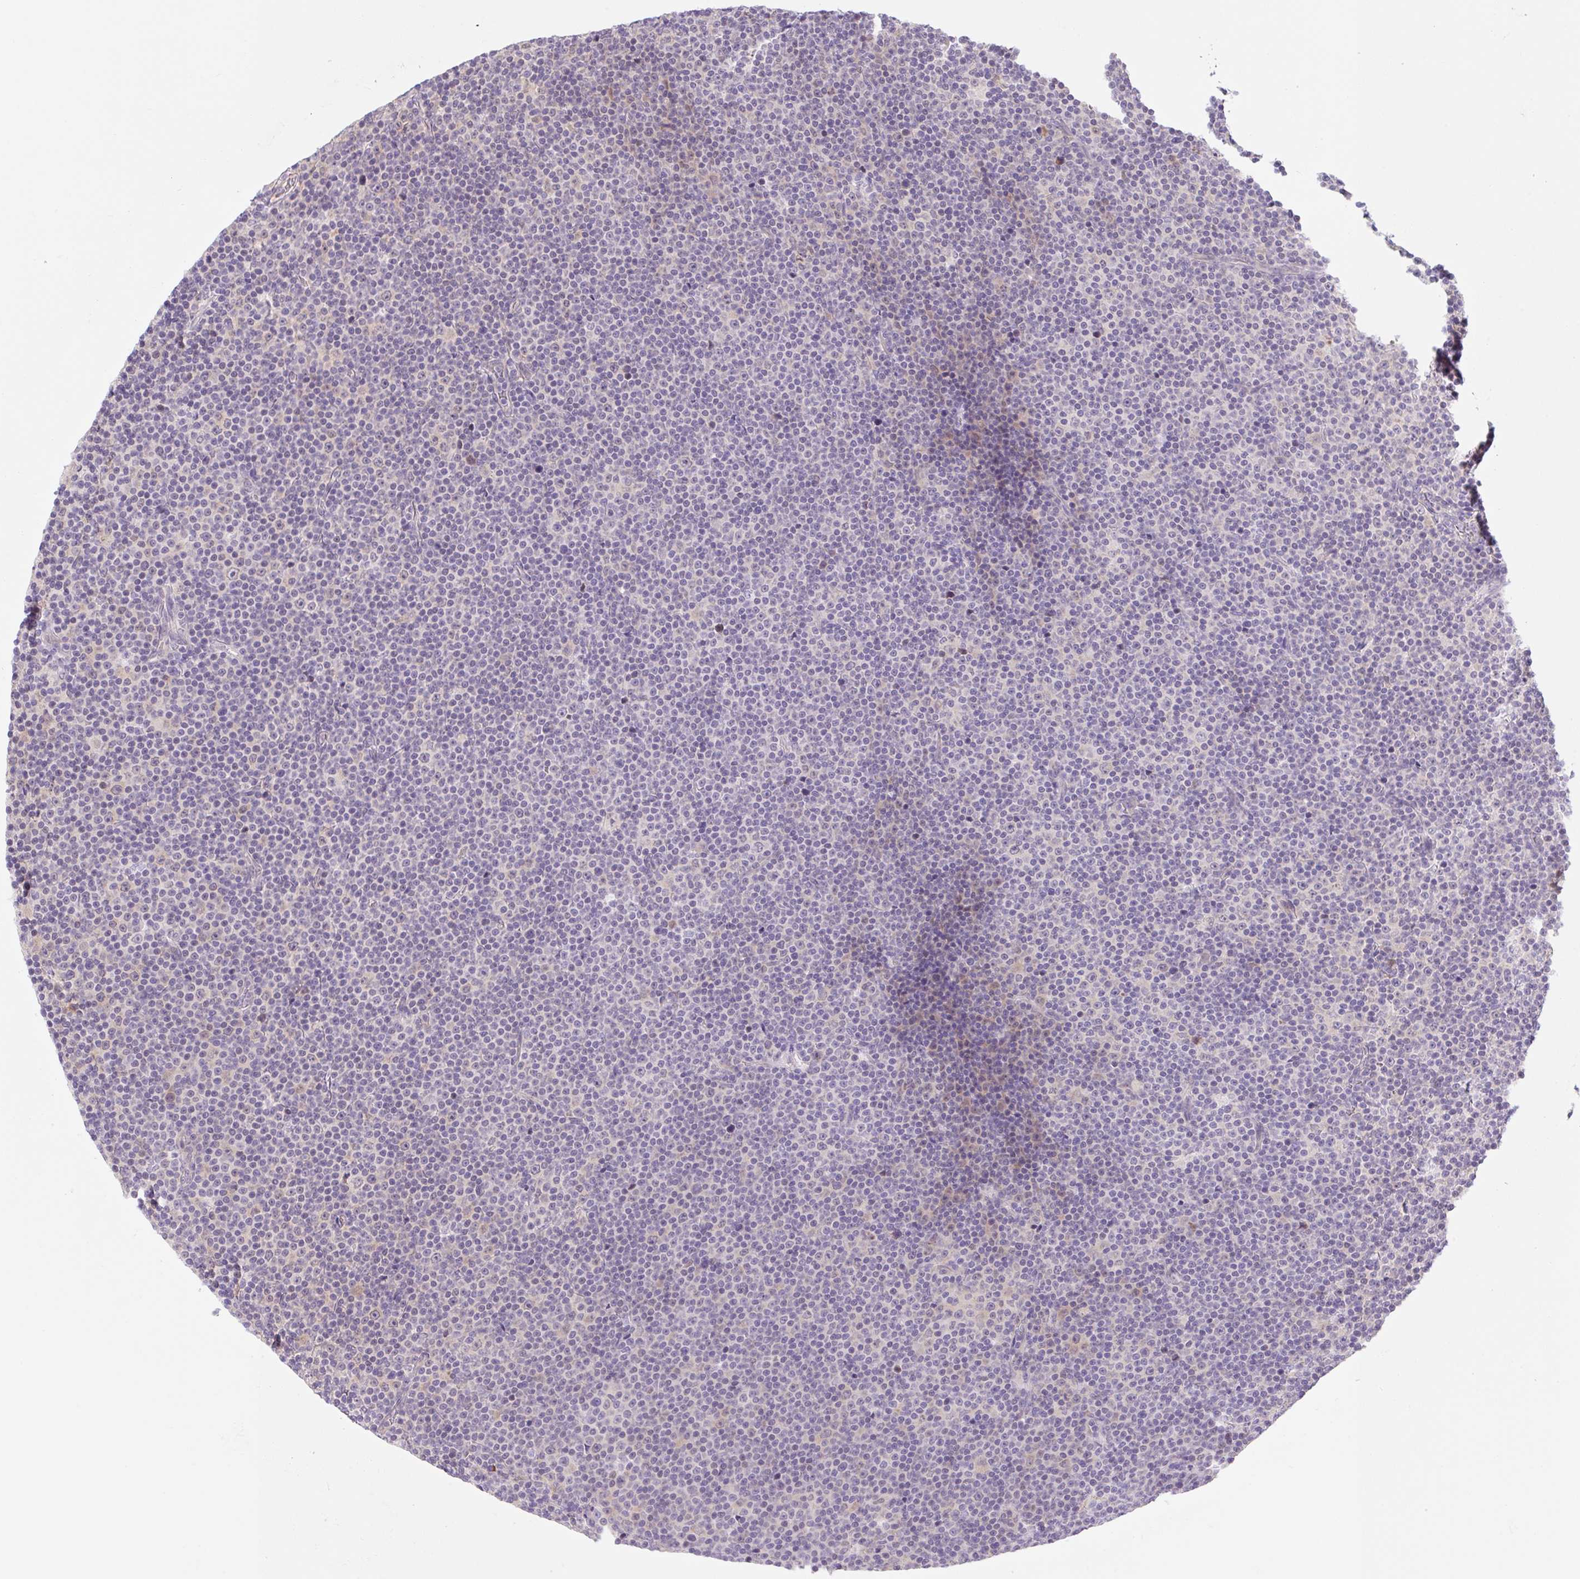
{"staining": {"intensity": "negative", "quantity": "none", "location": "none"}, "tissue": "lymphoma", "cell_type": "Tumor cells", "image_type": "cancer", "snomed": [{"axis": "morphology", "description": "Malignant lymphoma, non-Hodgkin's type, Low grade"}, {"axis": "topography", "description": "Lymph node"}], "caption": "There is no significant expression in tumor cells of lymphoma.", "gene": "TBPL2", "patient": {"sex": "female", "age": 67}}